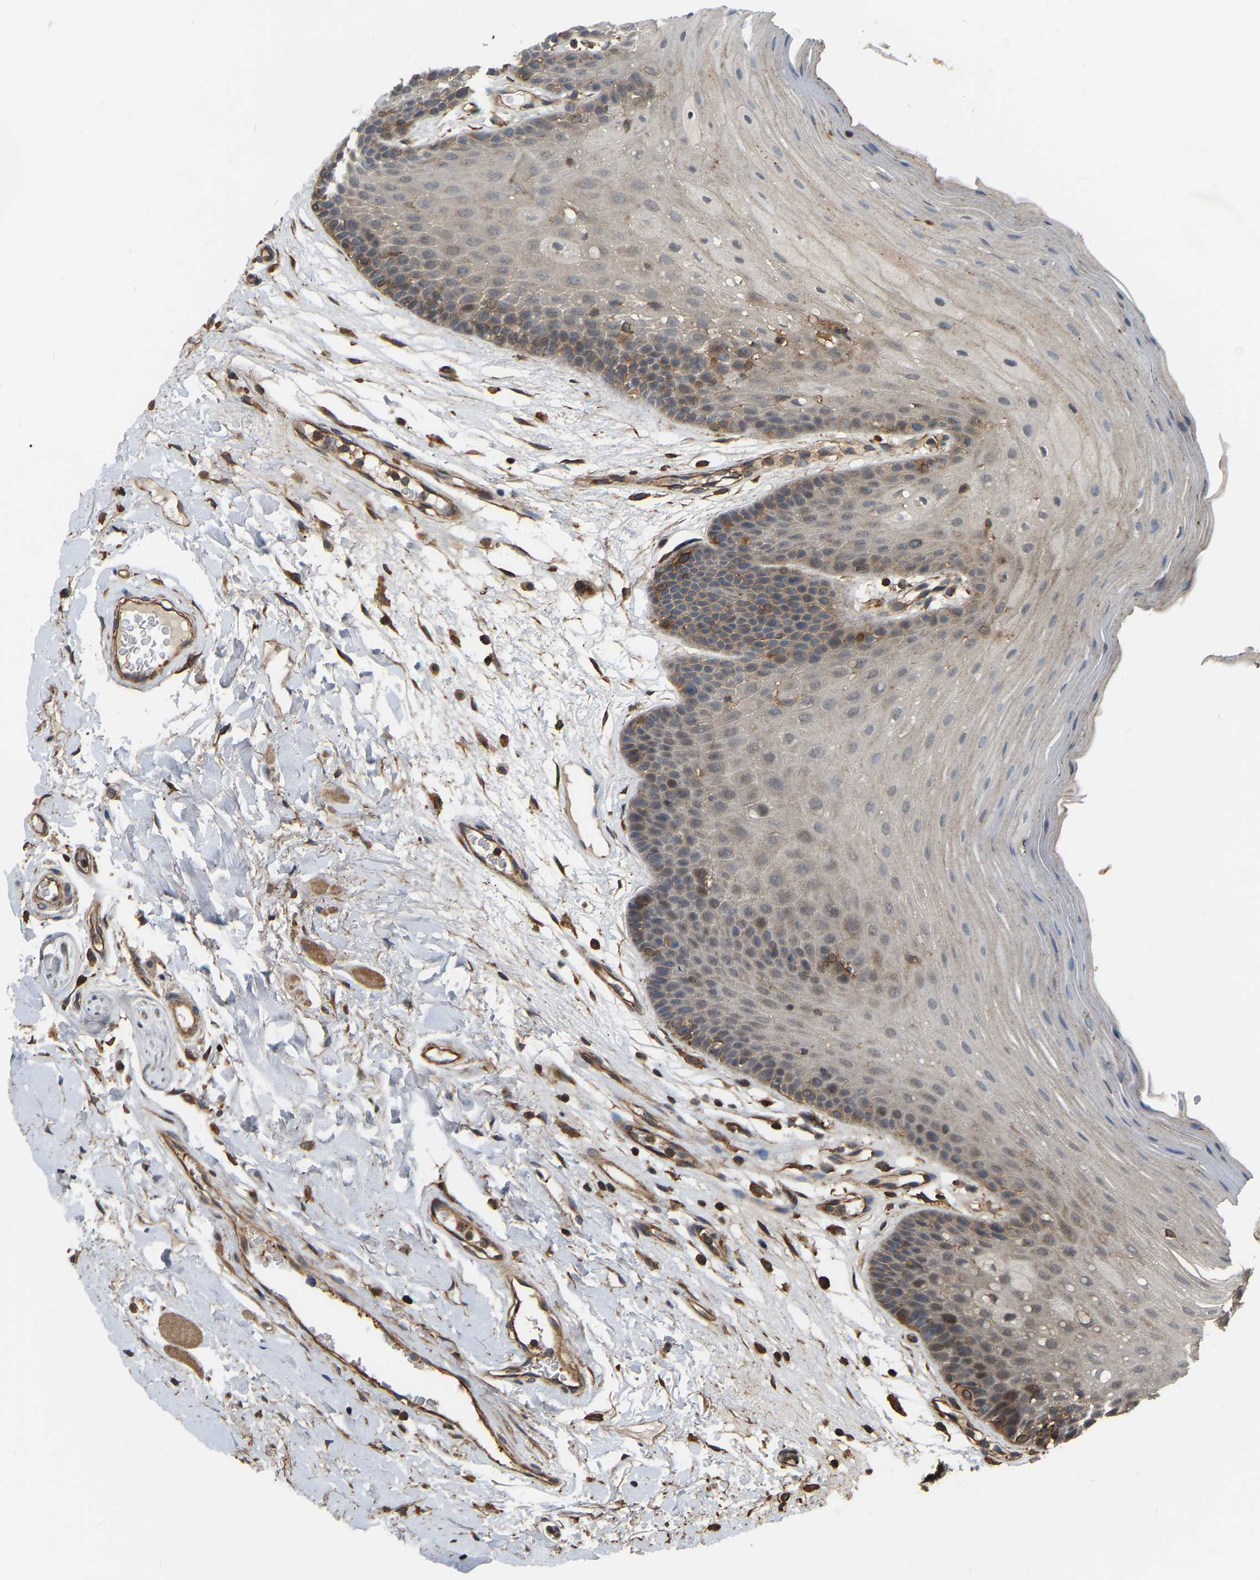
{"staining": {"intensity": "moderate", "quantity": ">75%", "location": "cytoplasmic/membranous"}, "tissue": "oral mucosa", "cell_type": "Squamous epithelial cells", "image_type": "normal", "snomed": [{"axis": "morphology", "description": "Normal tissue, NOS"}, {"axis": "morphology", "description": "Squamous cell carcinoma, NOS"}, {"axis": "topography", "description": "Oral tissue"}, {"axis": "topography", "description": "Head-Neck"}], "caption": "IHC of benign human oral mucosa exhibits medium levels of moderate cytoplasmic/membranous expression in approximately >75% of squamous epithelial cells. The staining is performed using DAB brown chromogen to label protein expression. The nuclei are counter-stained blue using hematoxylin.", "gene": "SAMD9L", "patient": {"sex": "male", "age": 71}}